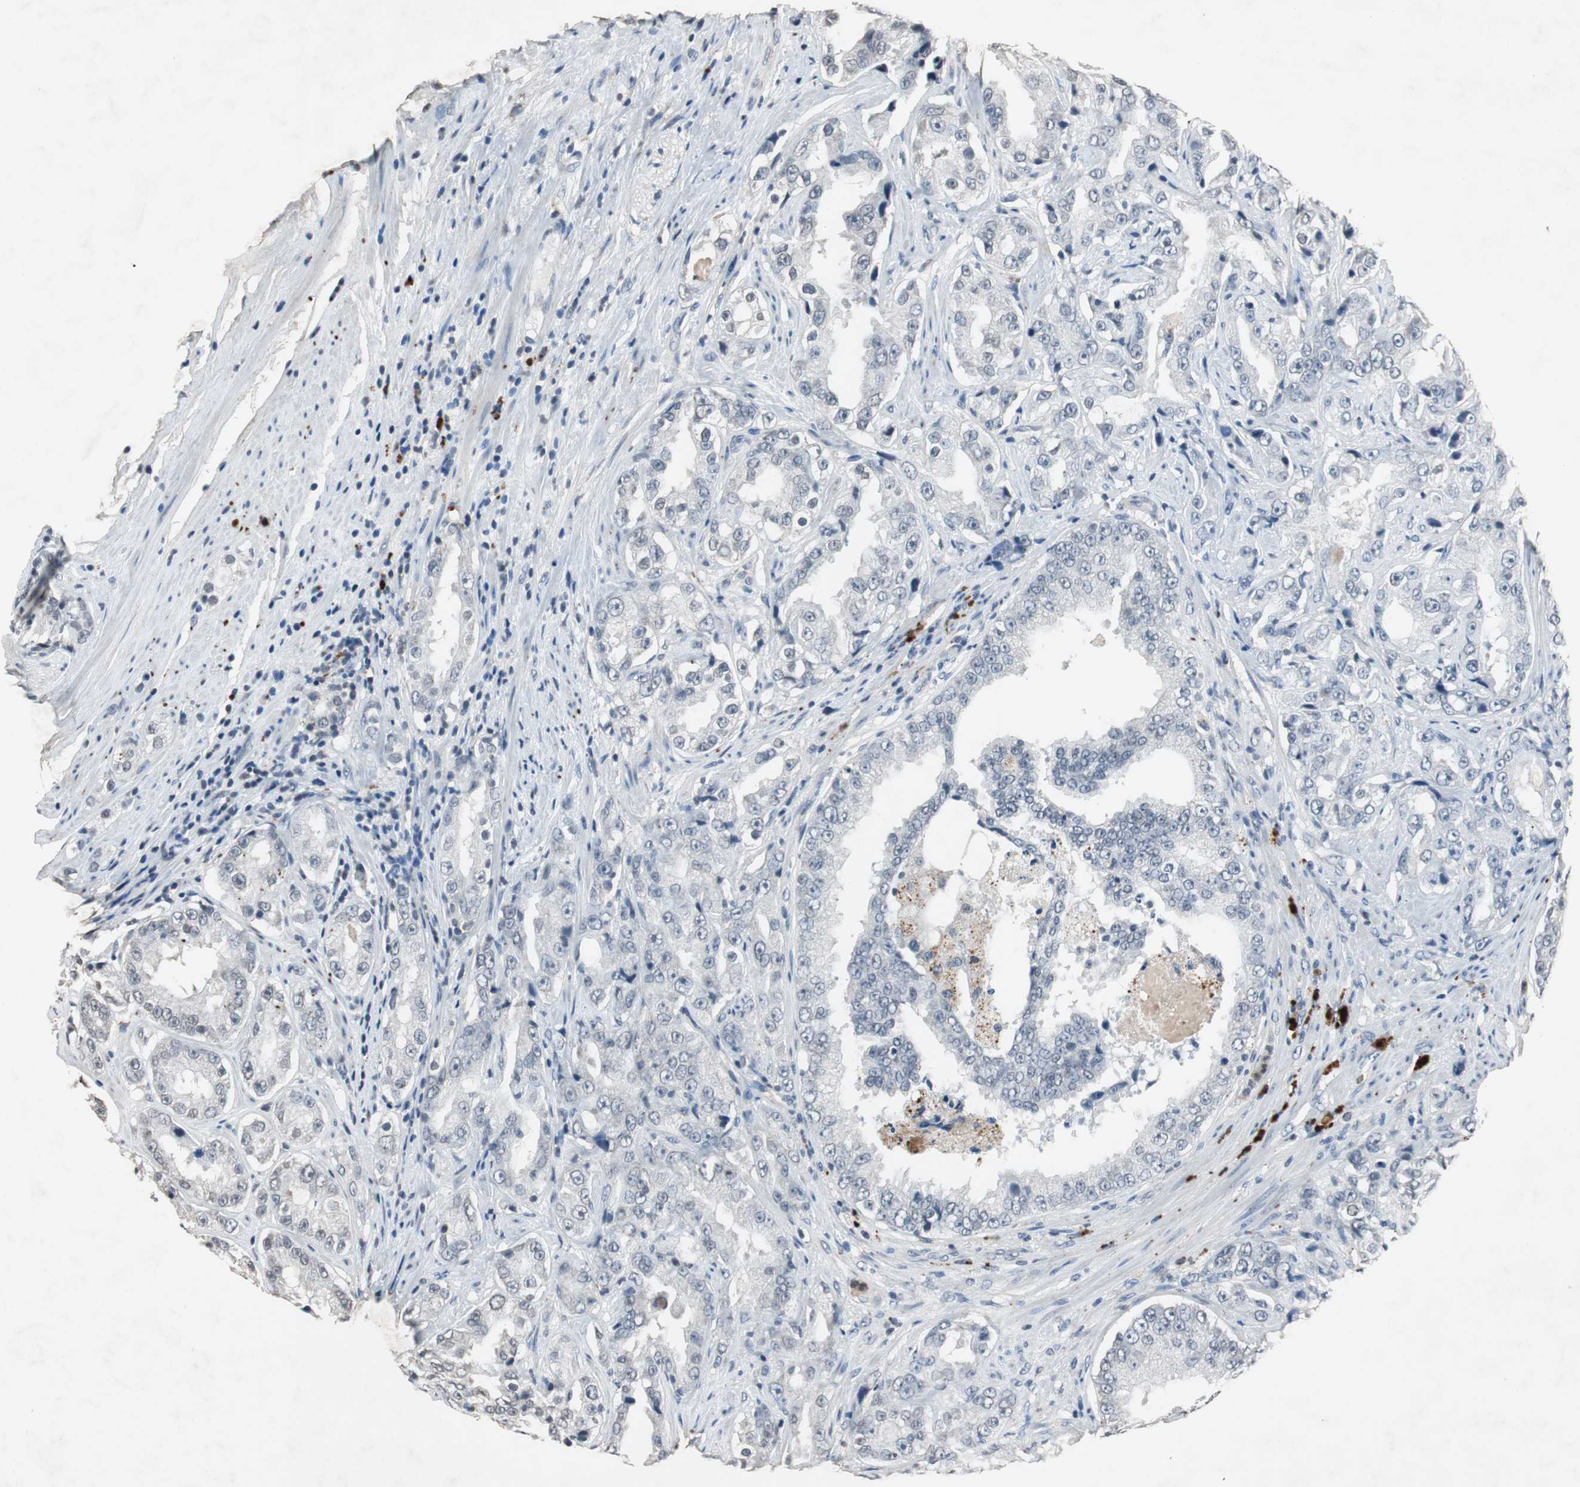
{"staining": {"intensity": "negative", "quantity": "none", "location": "none"}, "tissue": "prostate cancer", "cell_type": "Tumor cells", "image_type": "cancer", "snomed": [{"axis": "morphology", "description": "Adenocarcinoma, High grade"}, {"axis": "topography", "description": "Prostate"}], "caption": "Tumor cells are negative for brown protein staining in prostate adenocarcinoma (high-grade). (Stains: DAB immunohistochemistry with hematoxylin counter stain, Microscopy: brightfield microscopy at high magnification).", "gene": "ADNP2", "patient": {"sex": "male", "age": 73}}